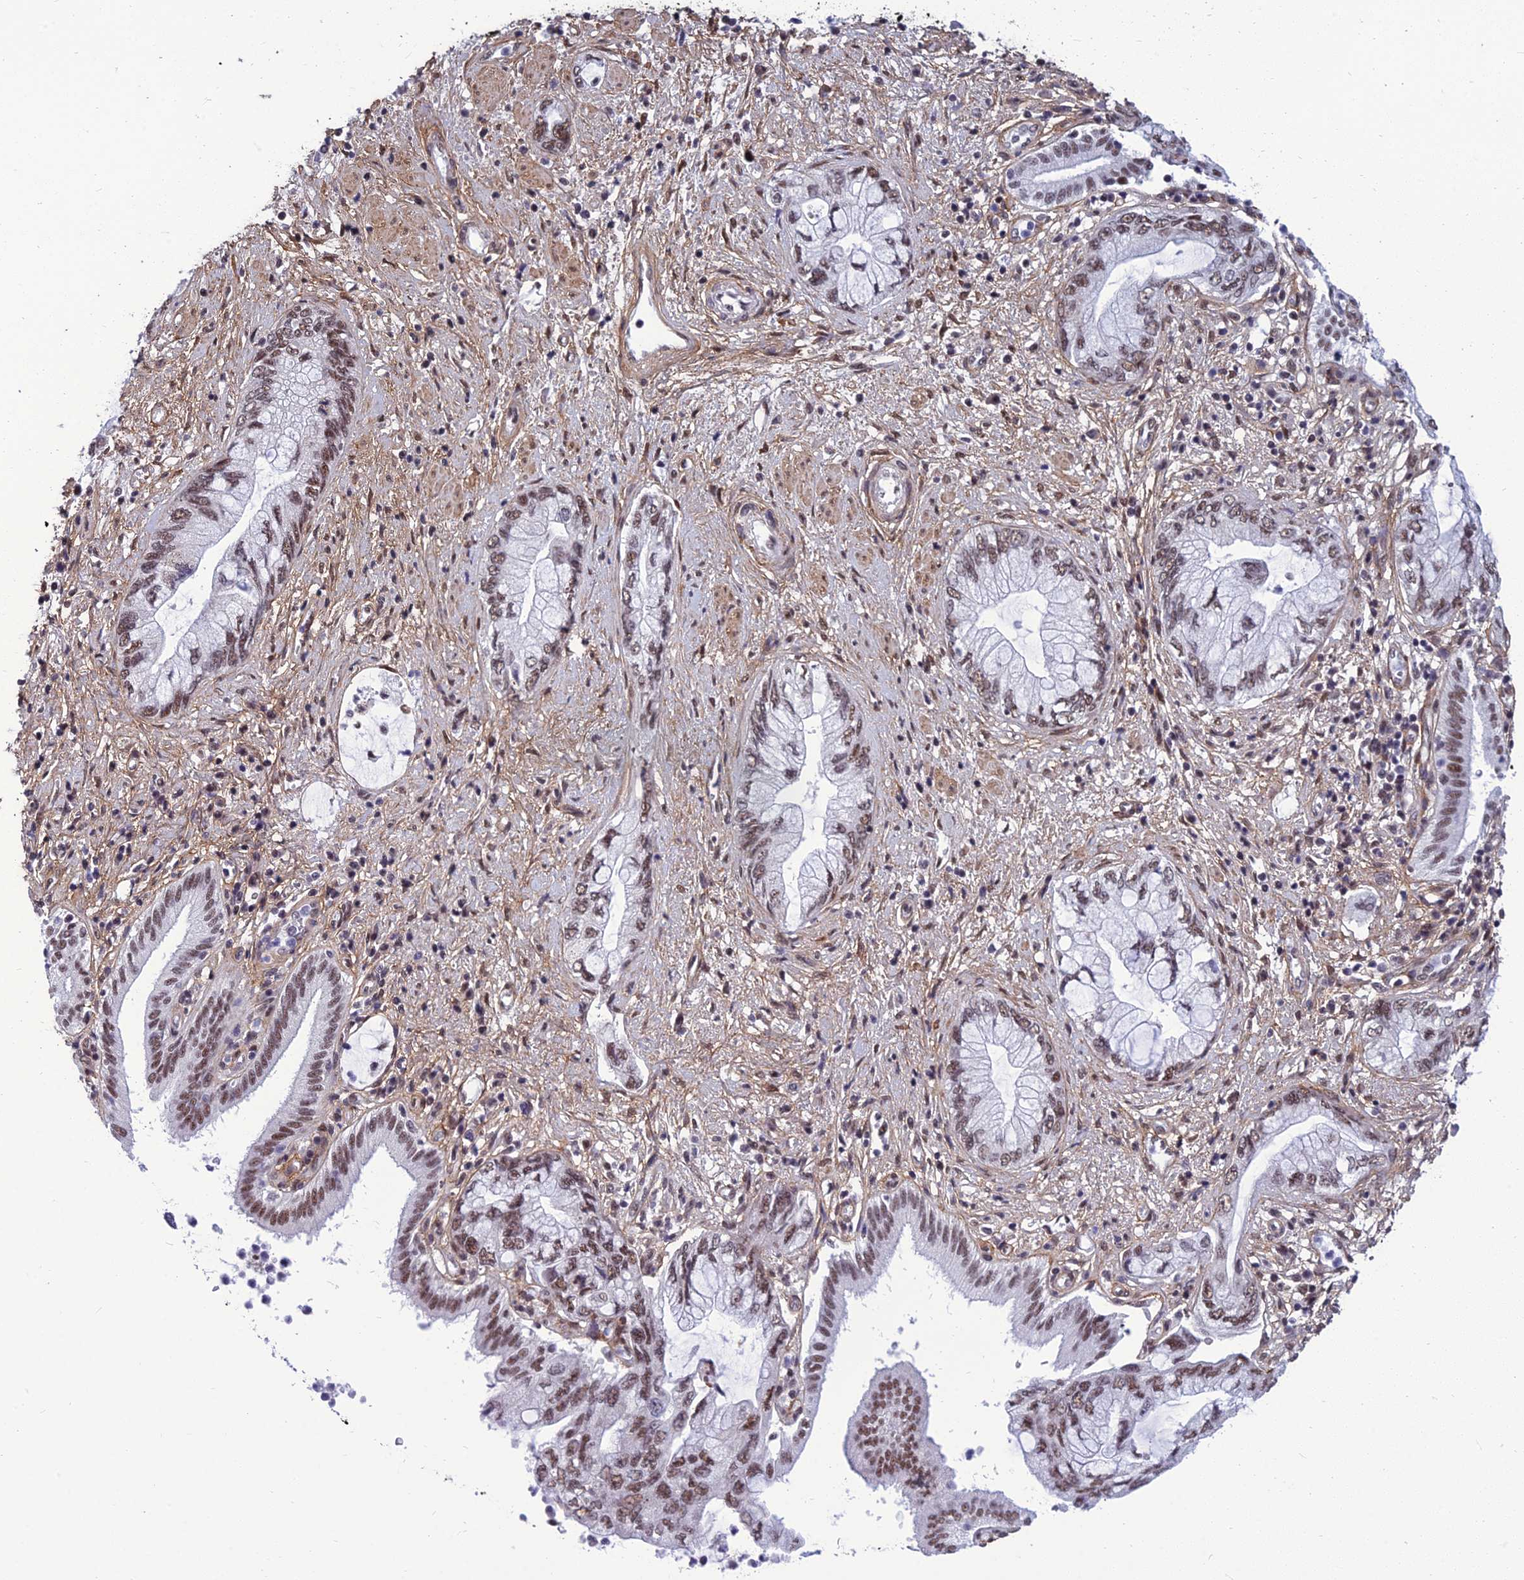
{"staining": {"intensity": "moderate", "quantity": ">75%", "location": "nuclear"}, "tissue": "pancreatic cancer", "cell_type": "Tumor cells", "image_type": "cancer", "snomed": [{"axis": "morphology", "description": "Adenocarcinoma, NOS"}, {"axis": "topography", "description": "Pancreas"}], "caption": "Immunohistochemistry (IHC) of human pancreatic cancer (adenocarcinoma) shows medium levels of moderate nuclear expression in approximately >75% of tumor cells.", "gene": "RSRC1", "patient": {"sex": "female", "age": 73}}